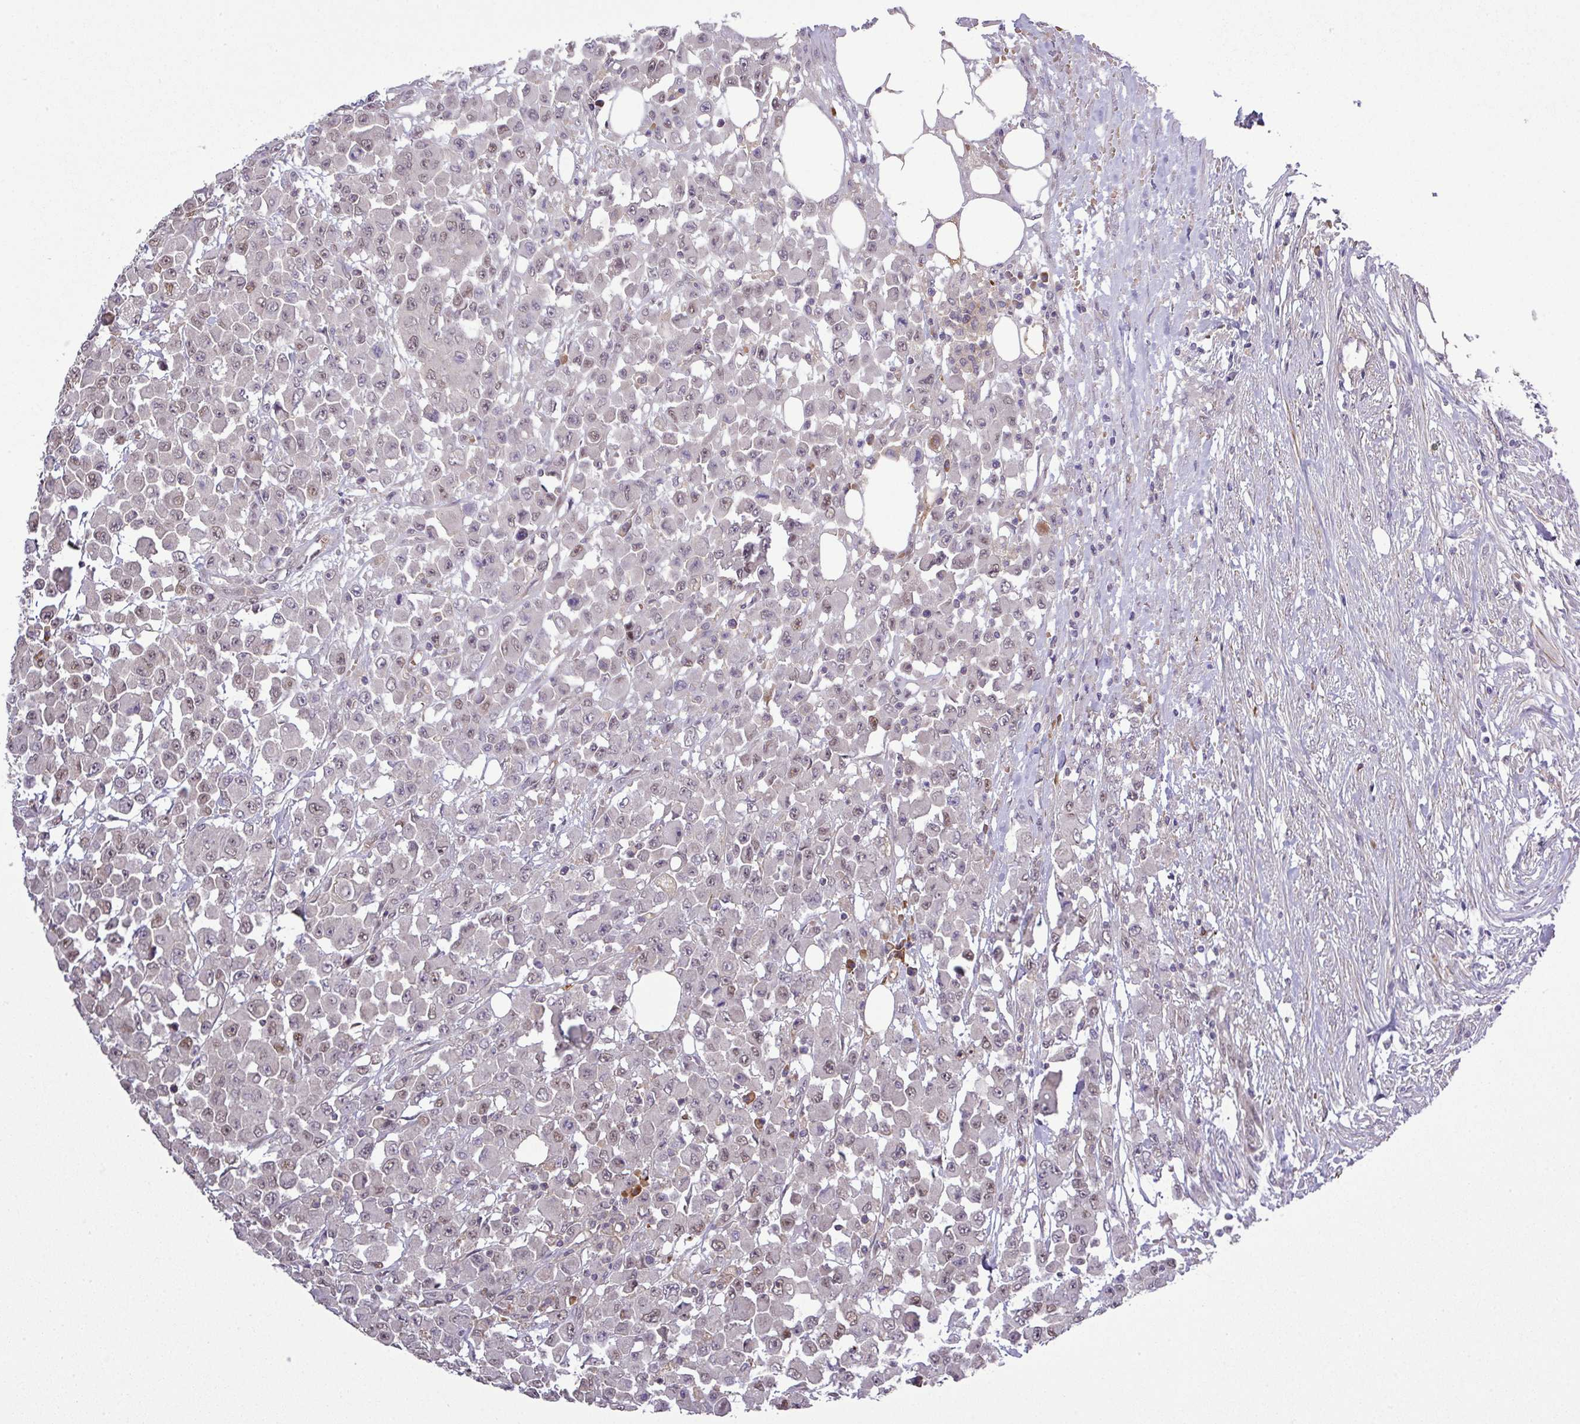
{"staining": {"intensity": "moderate", "quantity": "<25%", "location": "nuclear"}, "tissue": "colorectal cancer", "cell_type": "Tumor cells", "image_type": "cancer", "snomed": [{"axis": "morphology", "description": "Adenocarcinoma, NOS"}, {"axis": "topography", "description": "Colon"}], "caption": "This is an image of IHC staining of colorectal cancer, which shows moderate positivity in the nuclear of tumor cells.", "gene": "TPRA1", "patient": {"sex": "male", "age": 51}}